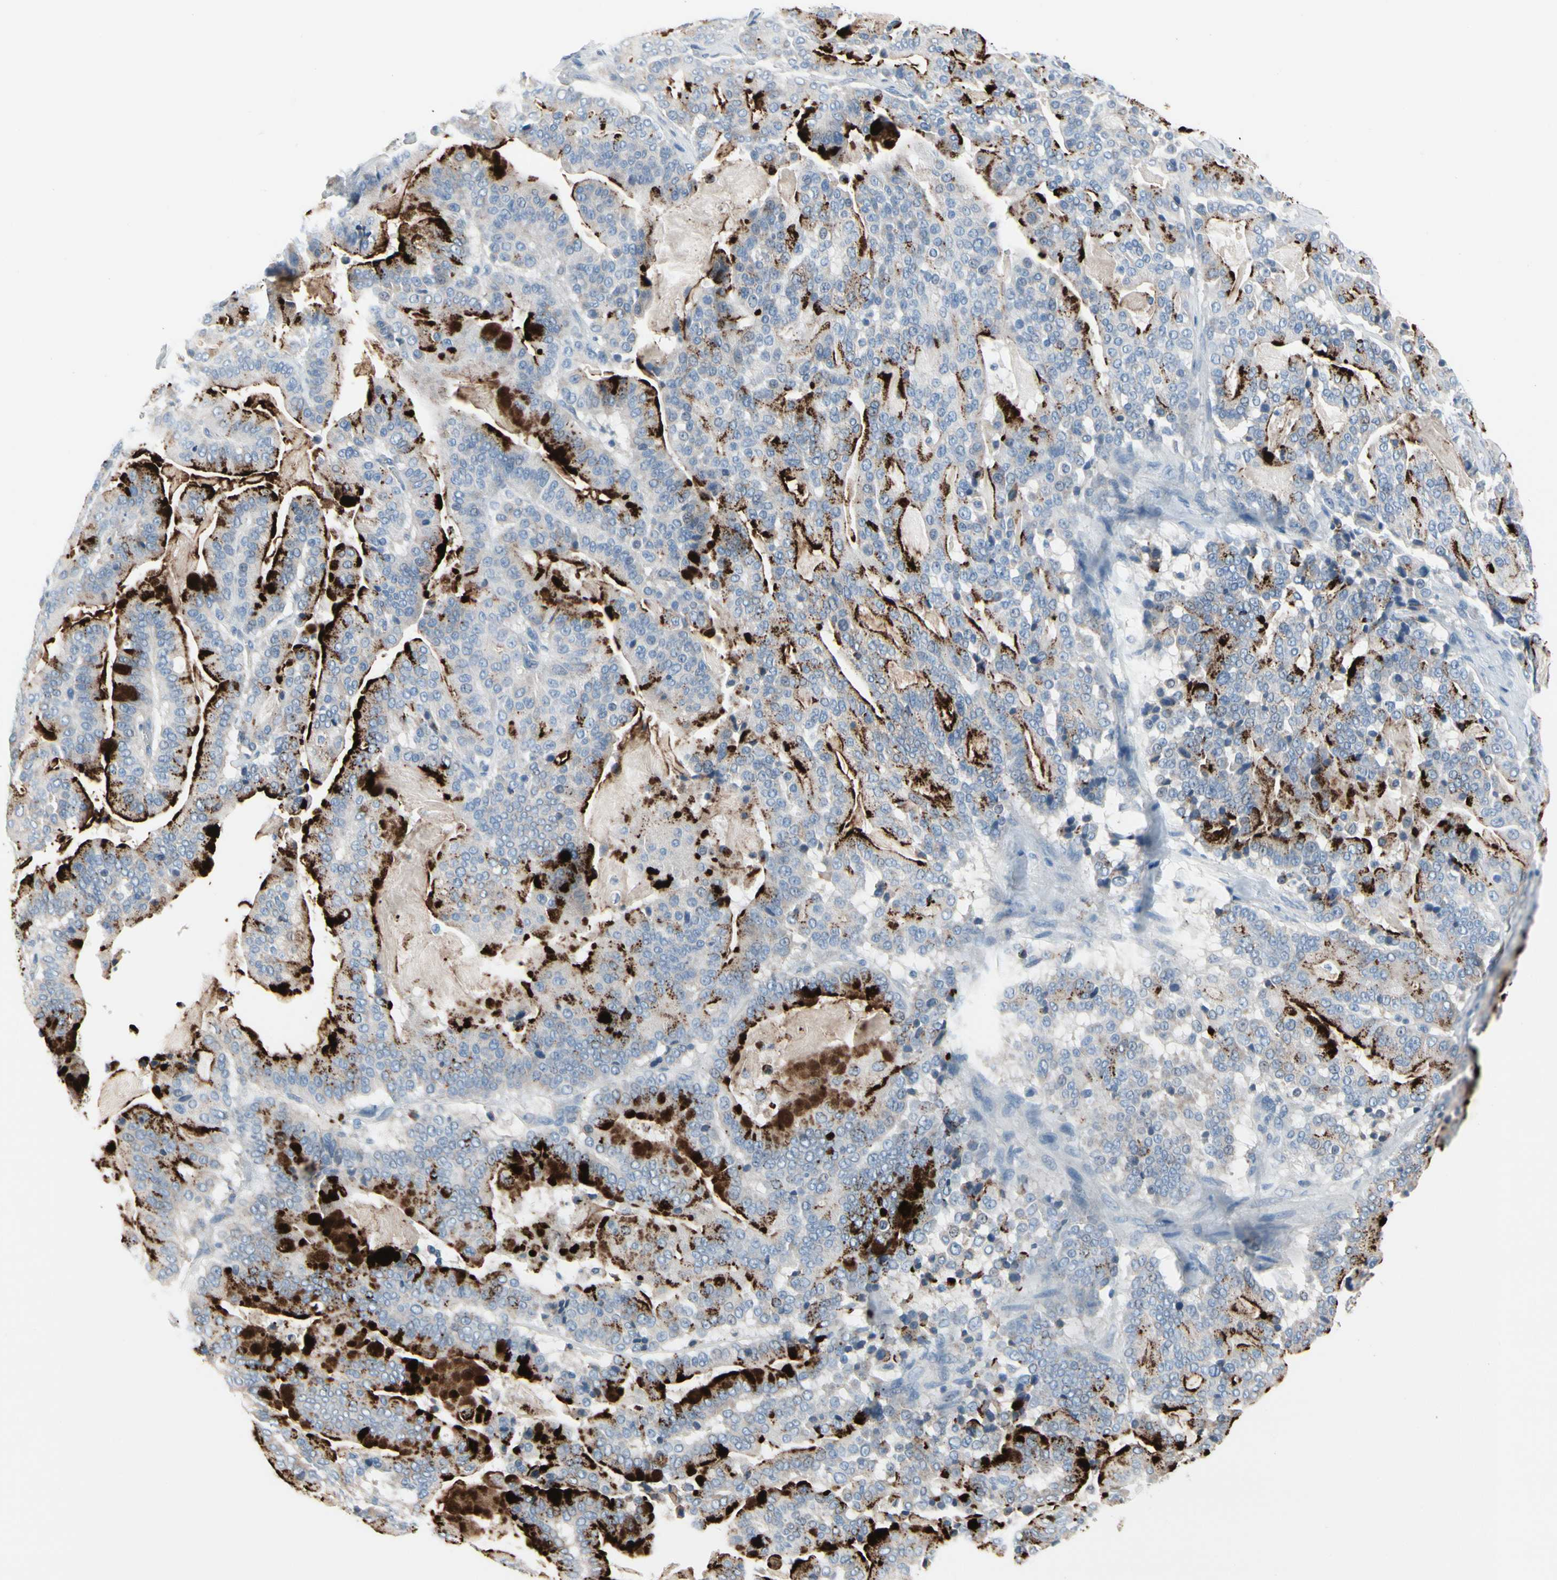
{"staining": {"intensity": "strong", "quantity": "25%-75%", "location": "cytoplasmic/membranous"}, "tissue": "pancreatic cancer", "cell_type": "Tumor cells", "image_type": "cancer", "snomed": [{"axis": "morphology", "description": "Adenocarcinoma, NOS"}, {"axis": "topography", "description": "Pancreas"}], "caption": "Pancreatic cancer (adenocarcinoma) stained with a protein marker demonstrates strong staining in tumor cells.", "gene": "MUC5B", "patient": {"sex": "male", "age": 63}}